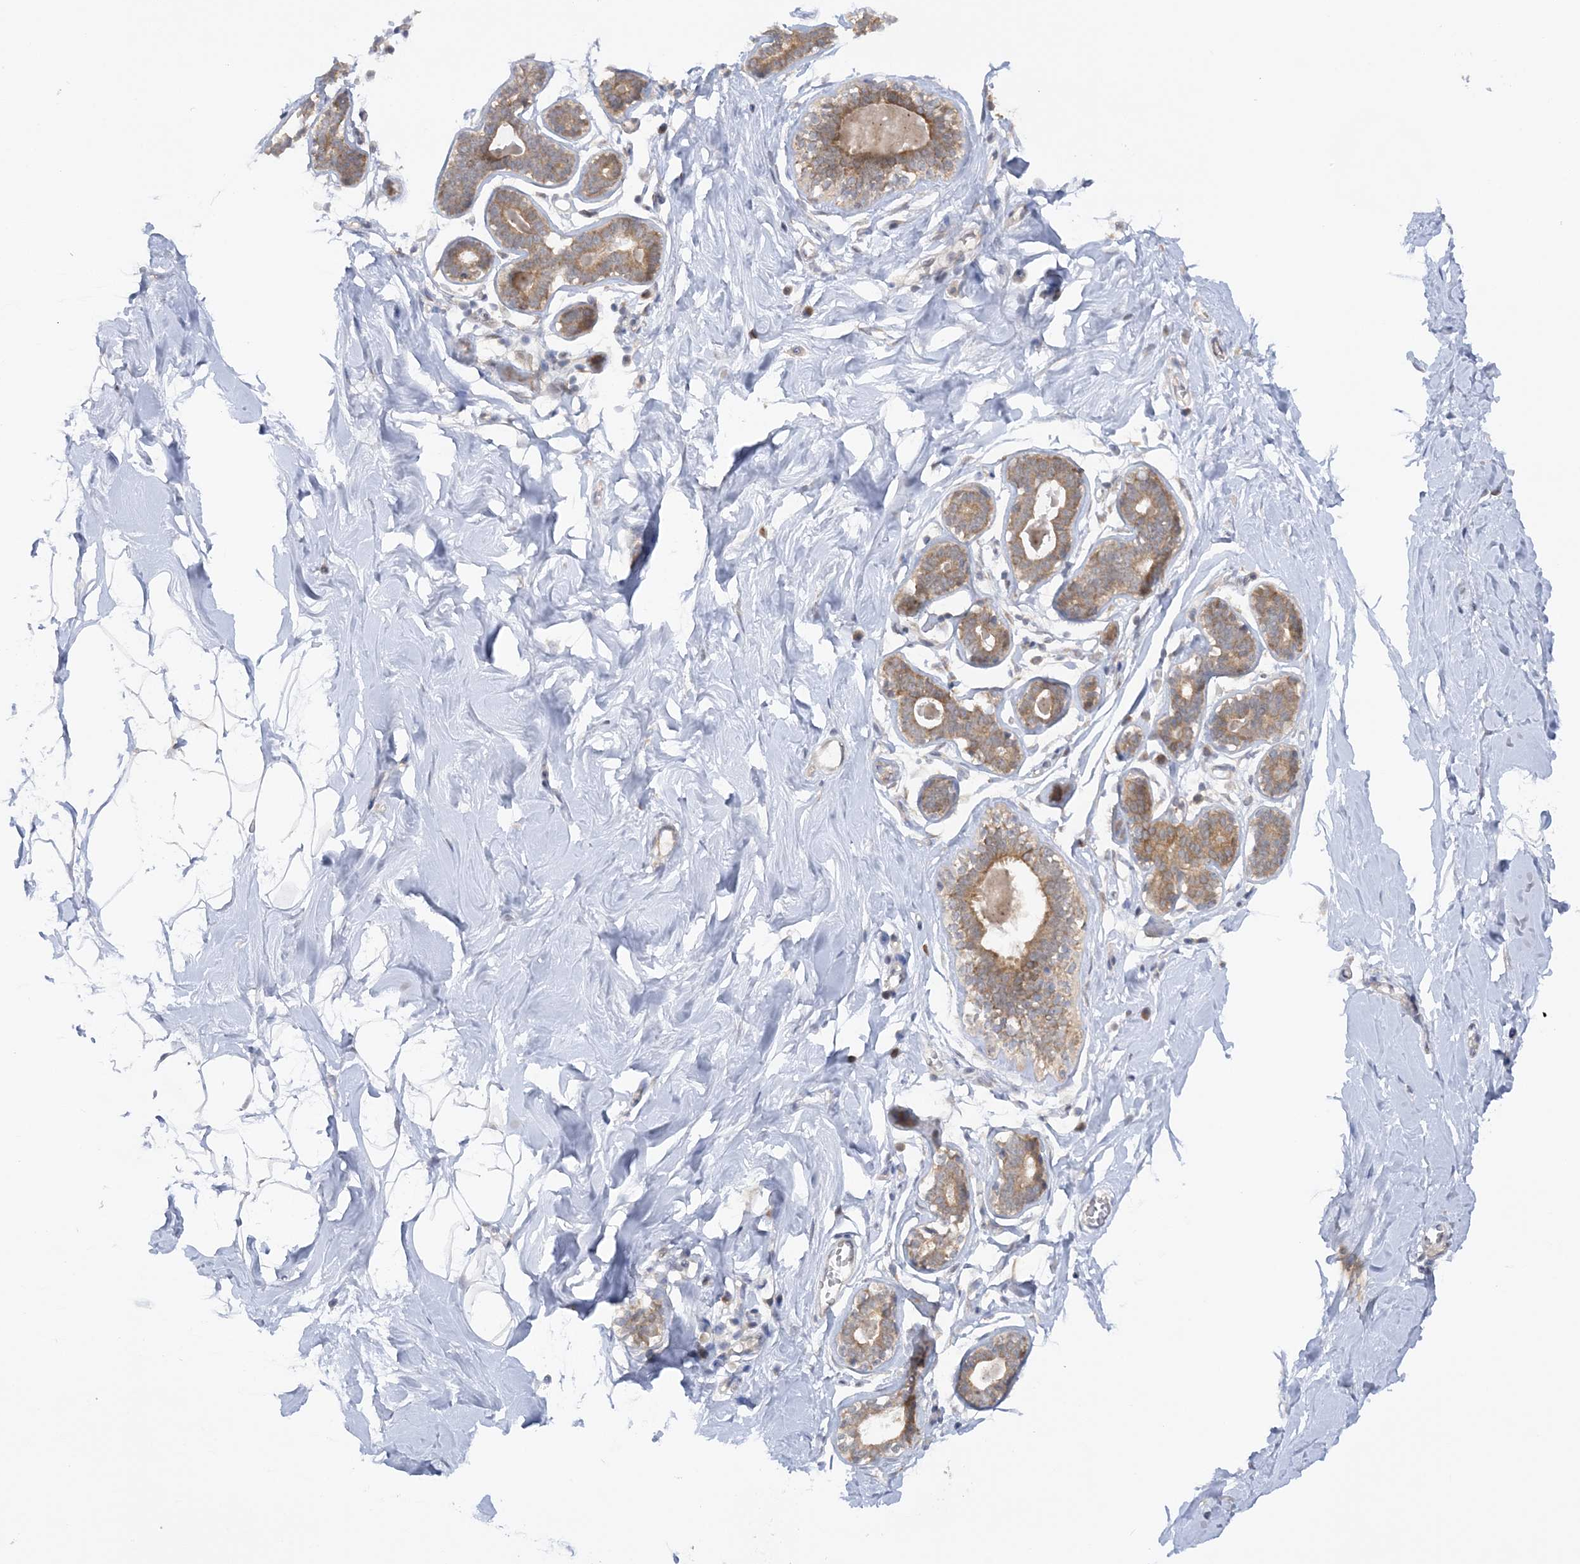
{"staining": {"intensity": "negative", "quantity": "none", "location": "none"}, "tissue": "breast", "cell_type": "Adipocytes", "image_type": "normal", "snomed": [{"axis": "morphology", "description": "Normal tissue, NOS"}, {"axis": "topography", "description": "Breast"}], "caption": "Immunohistochemical staining of normal human breast reveals no significant staining in adipocytes.", "gene": "MMADHC", "patient": {"sex": "female", "age": 26}}